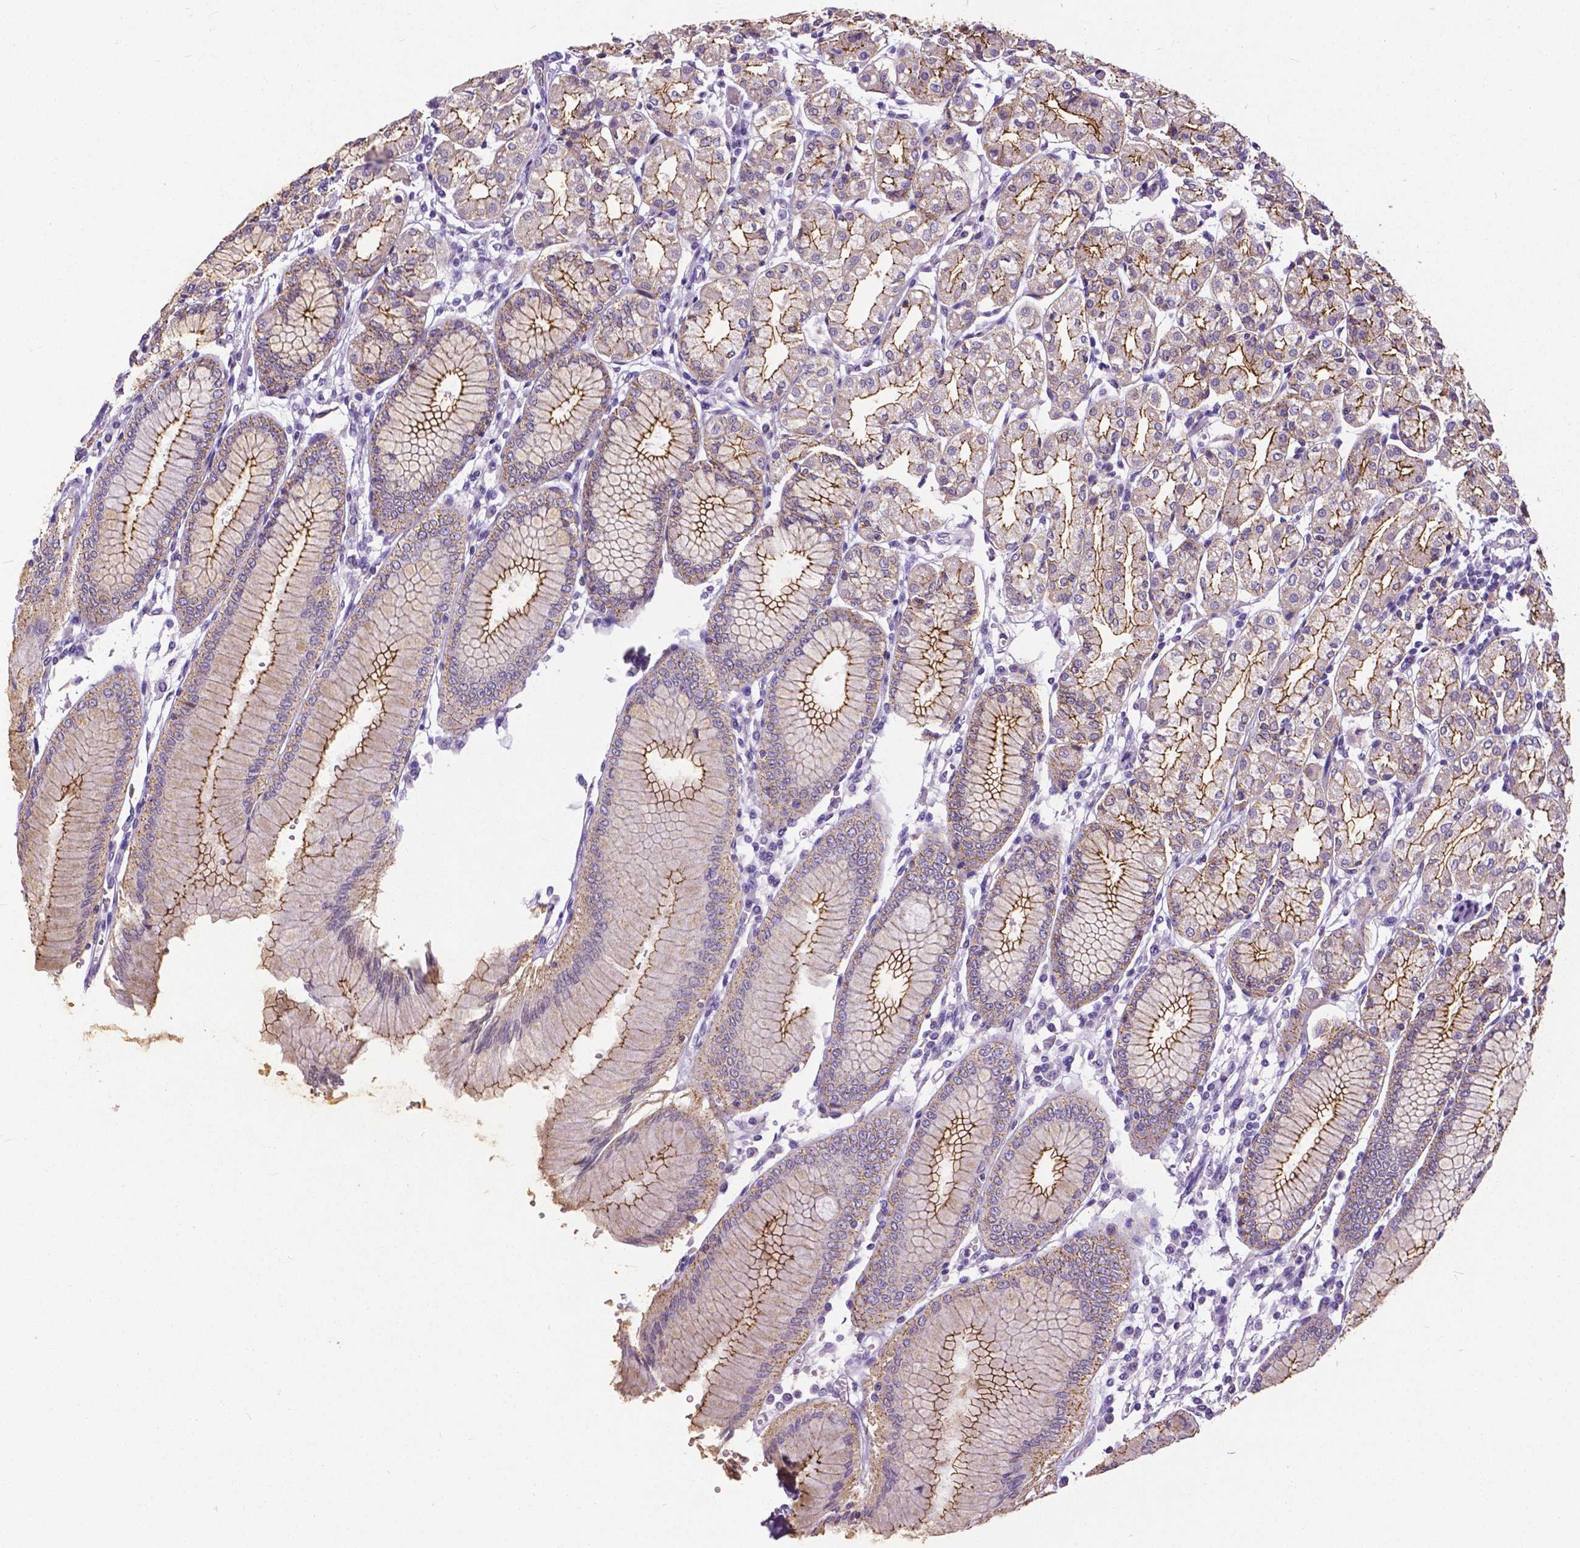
{"staining": {"intensity": "moderate", "quantity": "25%-75%", "location": "cytoplasmic/membranous"}, "tissue": "stomach", "cell_type": "Glandular cells", "image_type": "normal", "snomed": [{"axis": "morphology", "description": "Normal tissue, NOS"}, {"axis": "topography", "description": "Skeletal muscle"}, {"axis": "topography", "description": "Stomach"}], "caption": "Unremarkable stomach reveals moderate cytoplasmic/membranous expression in approximately 25%-75% of glandular cells, visualized by immunohistochemistry.", "gene": "OCLN", "patient": {"sex": "female", "age": 57}}